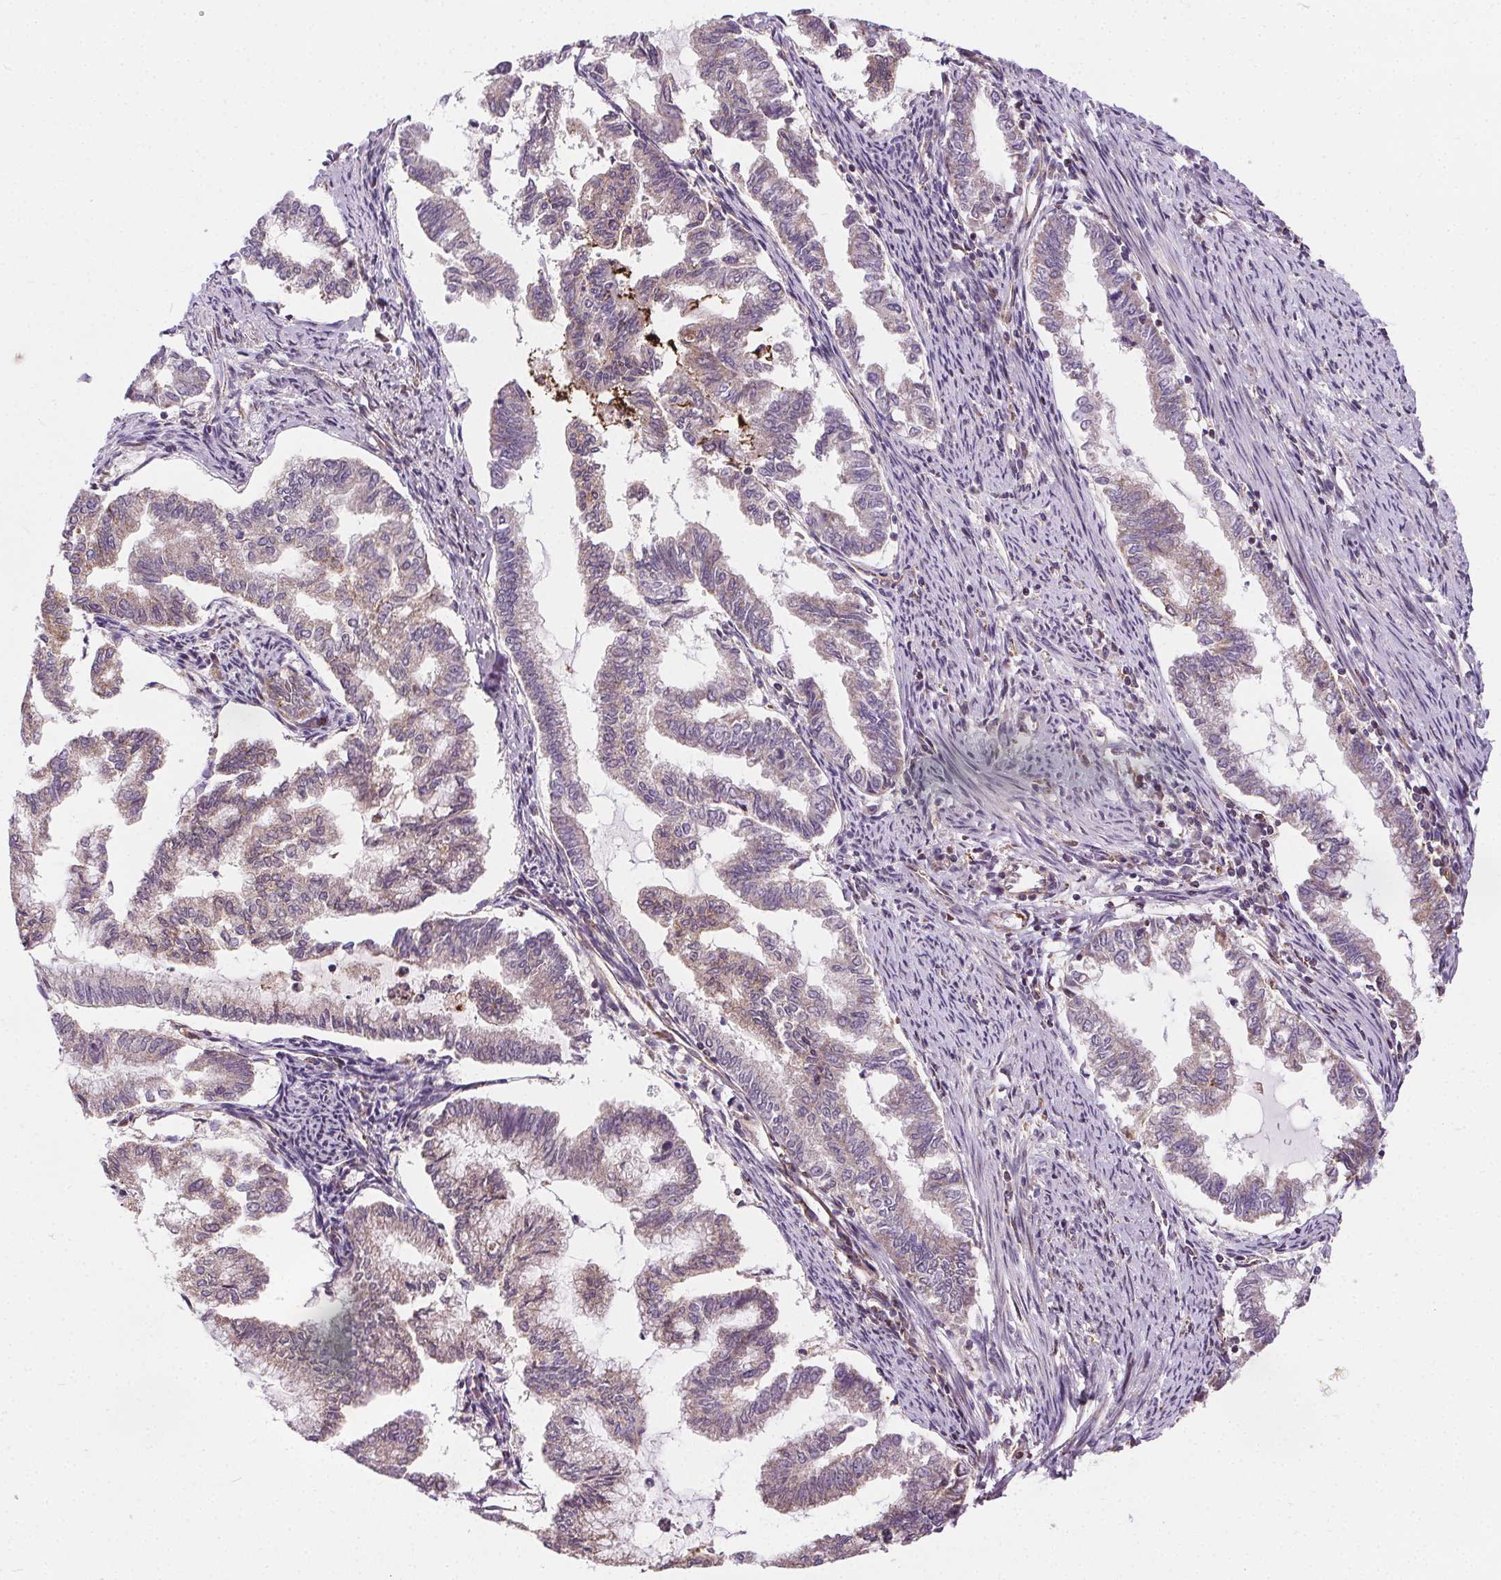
{"staining": {"intensity": "moderate", "quantity": "<25%", "location": "cytoplasmic/membranous"}, "tissue": "endometrial cancer", "cell_type": "Tumor cells", "image_type": "cancer", "snomed": [{"axis": "morphology", "description": "Adenocarcinoma, NOS"}, {"axis": "topography", "description": "Endometrium"}], "caption": "Immunohistochemical staining of human endometrial adenocarcinoma displays moderate cytoplasmic/membranous protein positivity in approximately <25% of tumor cells. (IHC, brightfield microscopy, high magnification).", "gene": "GOLT1B", "patient": {"sex": "female", "age": 79}}